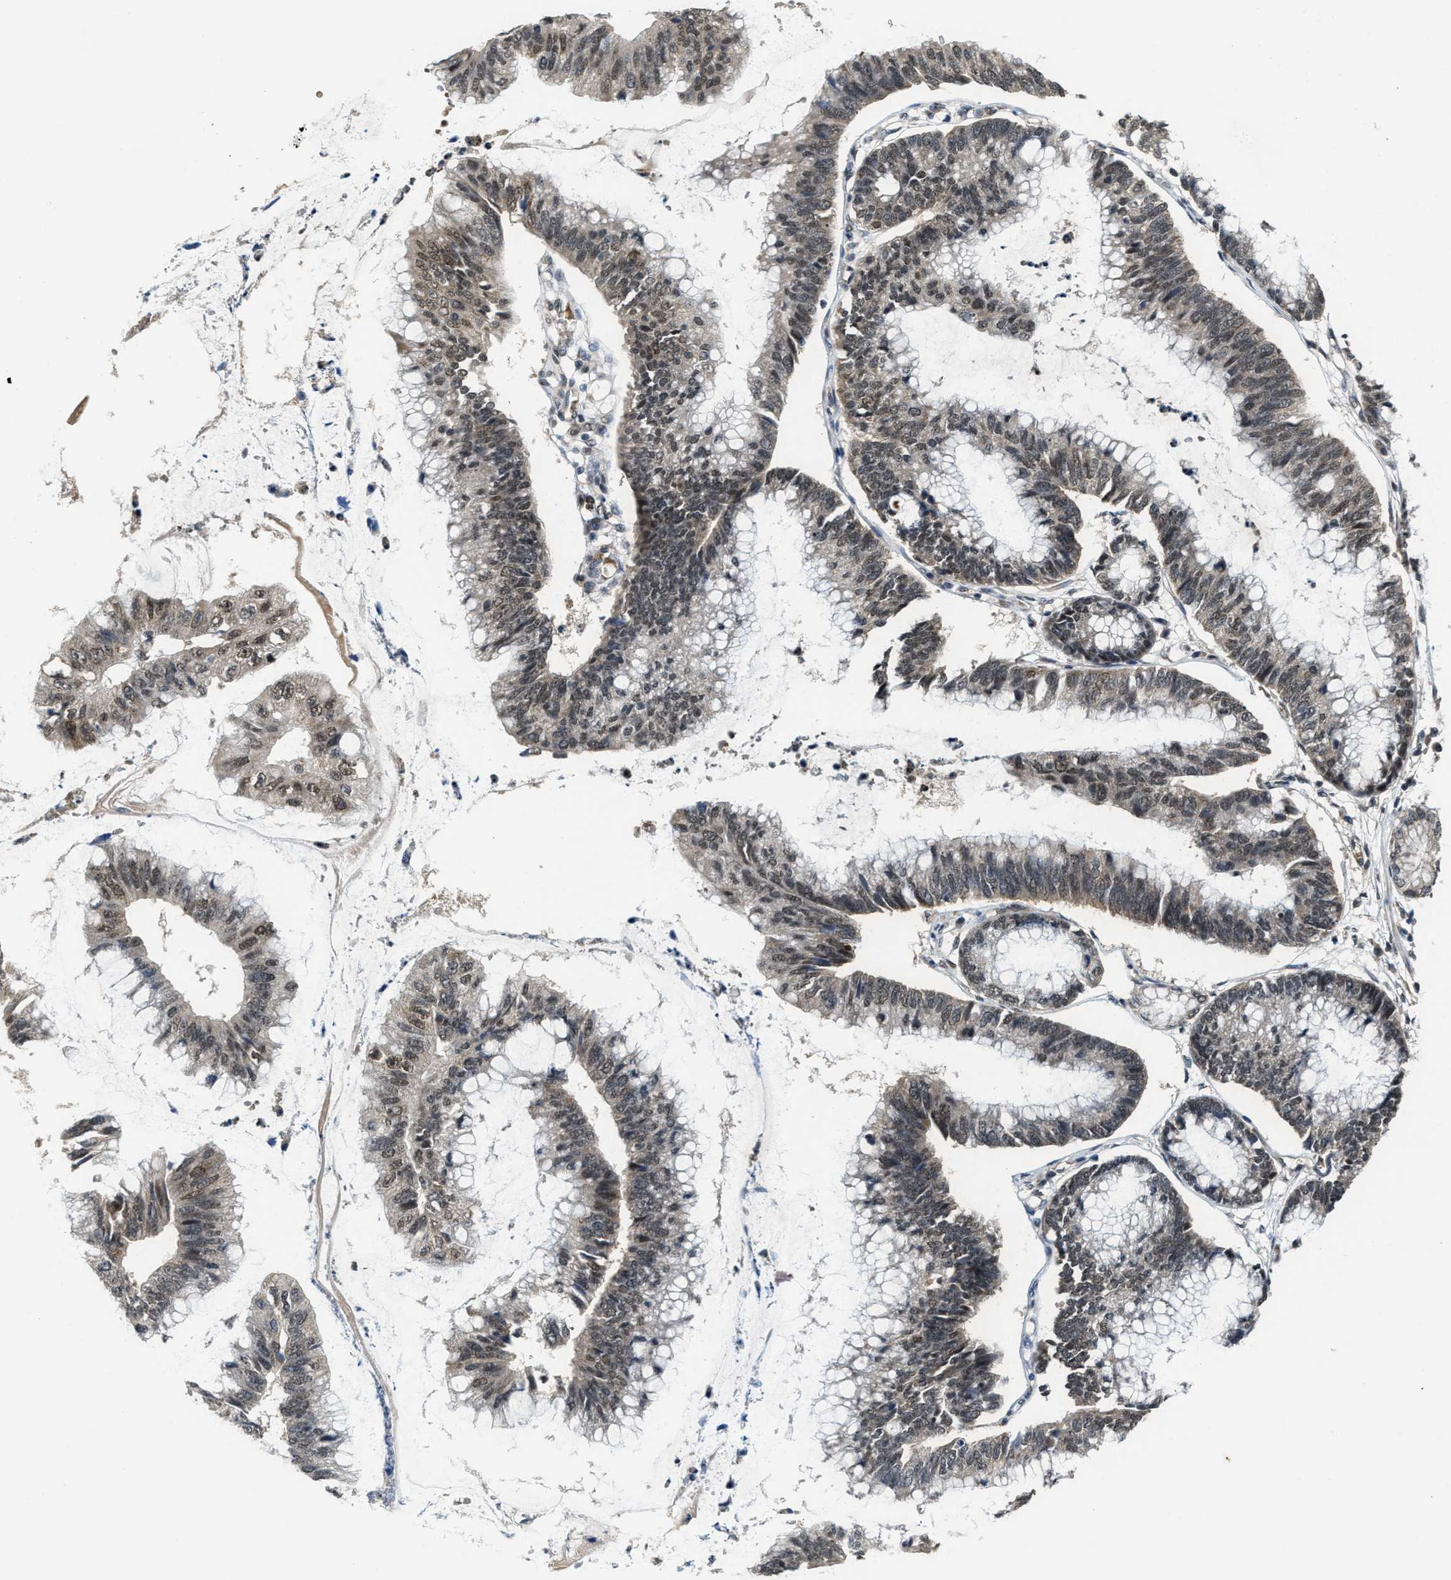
{"staining": {"intensity": "weak", "quantity": "25%-75%", "location": "cytoplasmic/membranous,nuclear"}, "tissue": "stomach cancer", "cell_type": "Tumor cells", "image_type": "cancer", "snomed": [{"axis": "morphology", "description": "Adenocarcinoma, NOS"}, {"axis": "topography", "description": "Stomach"}], "caption": "An image of human stomach cancer stained for a protein displays weak cytoplasmic/membranous and nuclear brown staining in tumor cells. (Stains: DAB (3,3'-diaminobenzidine) in brown, nuclei in blue, Microscopy: brightfield microscopy at high magnification).", "gene": "KIF24", "patient": {"sex": "male", "age": 59}}